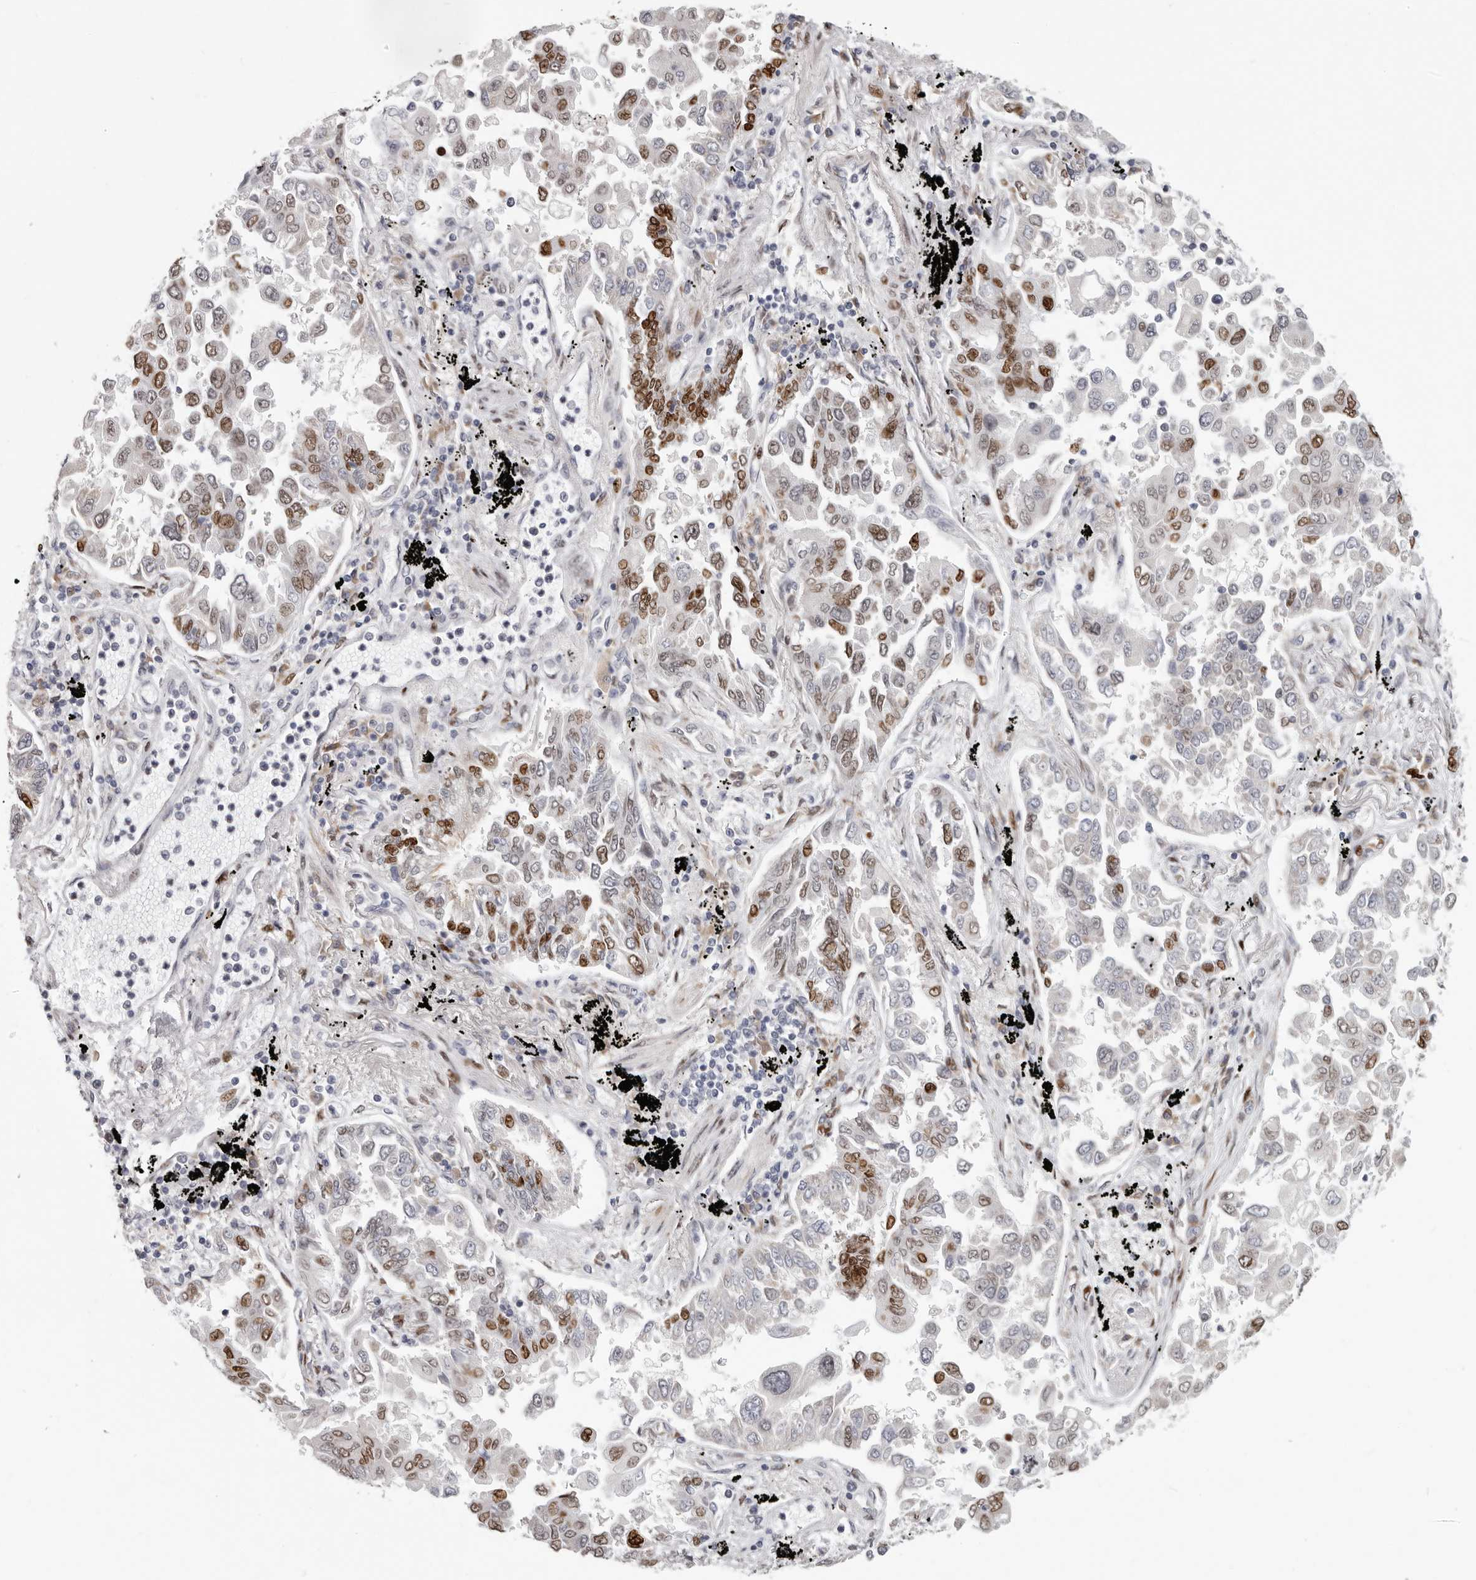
{"staining": {"intensity": "moderate", "quantity": "25%-75%", "location": "nuclear"}, "tissue": "lung cancer", "cell_type": "Tumor cells", "image_type": "cancer", "snomed": [{"axis": "morphology", "description": "Adenocarcinoma, NOS"}, {"axis": "topography", "description": "Lung"}], "caption": "Lung cancer was stained to show a protein in brown. There is medium levels of moderate nuclear positivity in approximately 25%-75% of tumor cells. (Stains: DAB in brown, nuclei in blue, Microscopy: brightfield microscopy at high magnification).", "gene": "SRP19", "patient": {"sex": "female", "age": 67}}